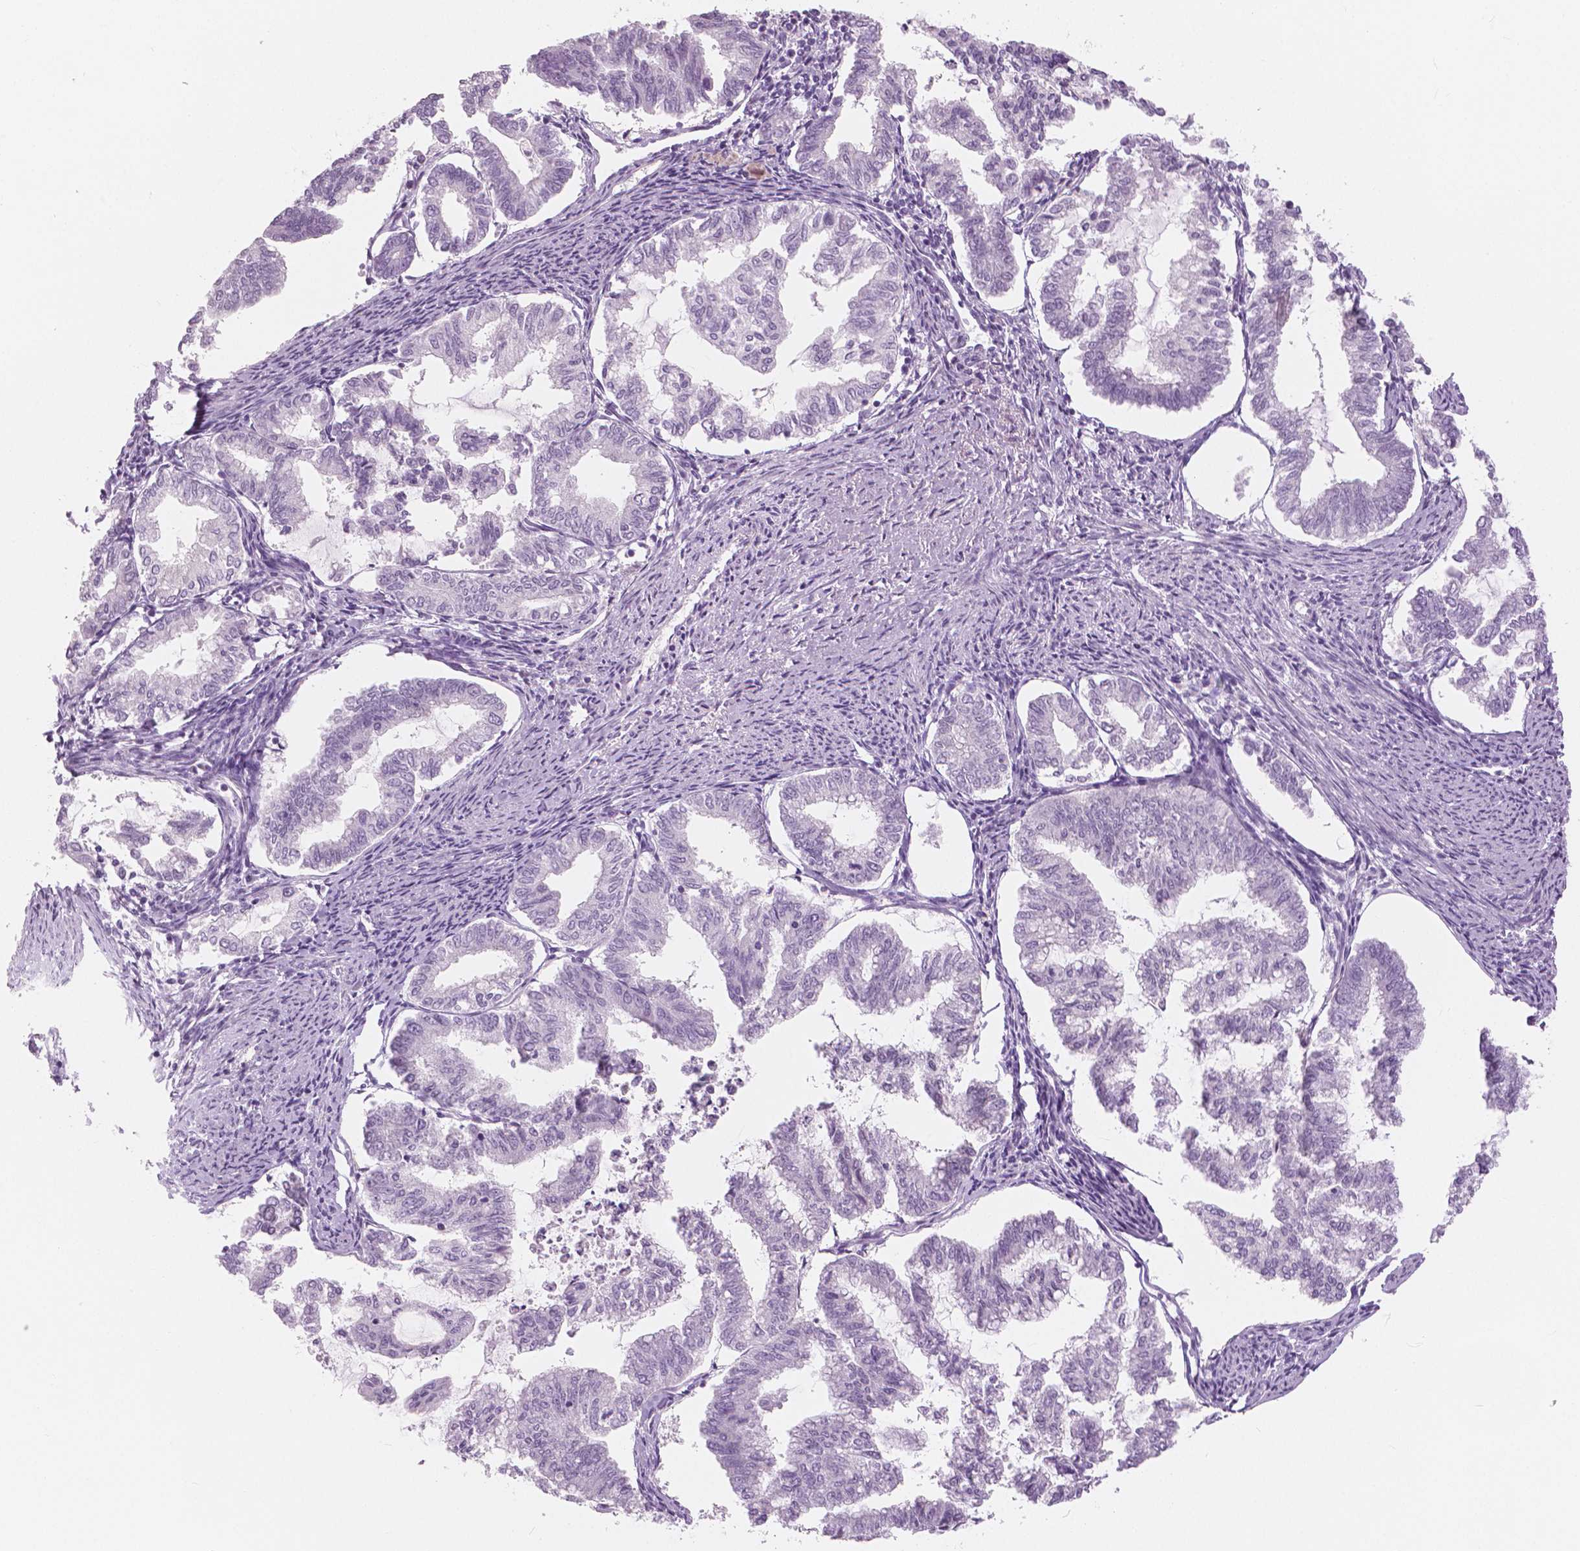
{"staining": {"intensity": "negative", "quantity": "none", "location": "none"}, "tissue": "endometrial cancer", "cell_type": "Tumor cells", "image_type": "cancer", "snomed": [{"axis": "morphology", "description": "Adenocarcinoma, NOS"}, {"axis": "topography", "description": "Endometrium"}], "caption": "Protein analysis of endometrial adenocarcinoma shows no significant staining in tumor cells.", "gene": "SLC24A1", "patient": {"sex": "female", "age": 79}}